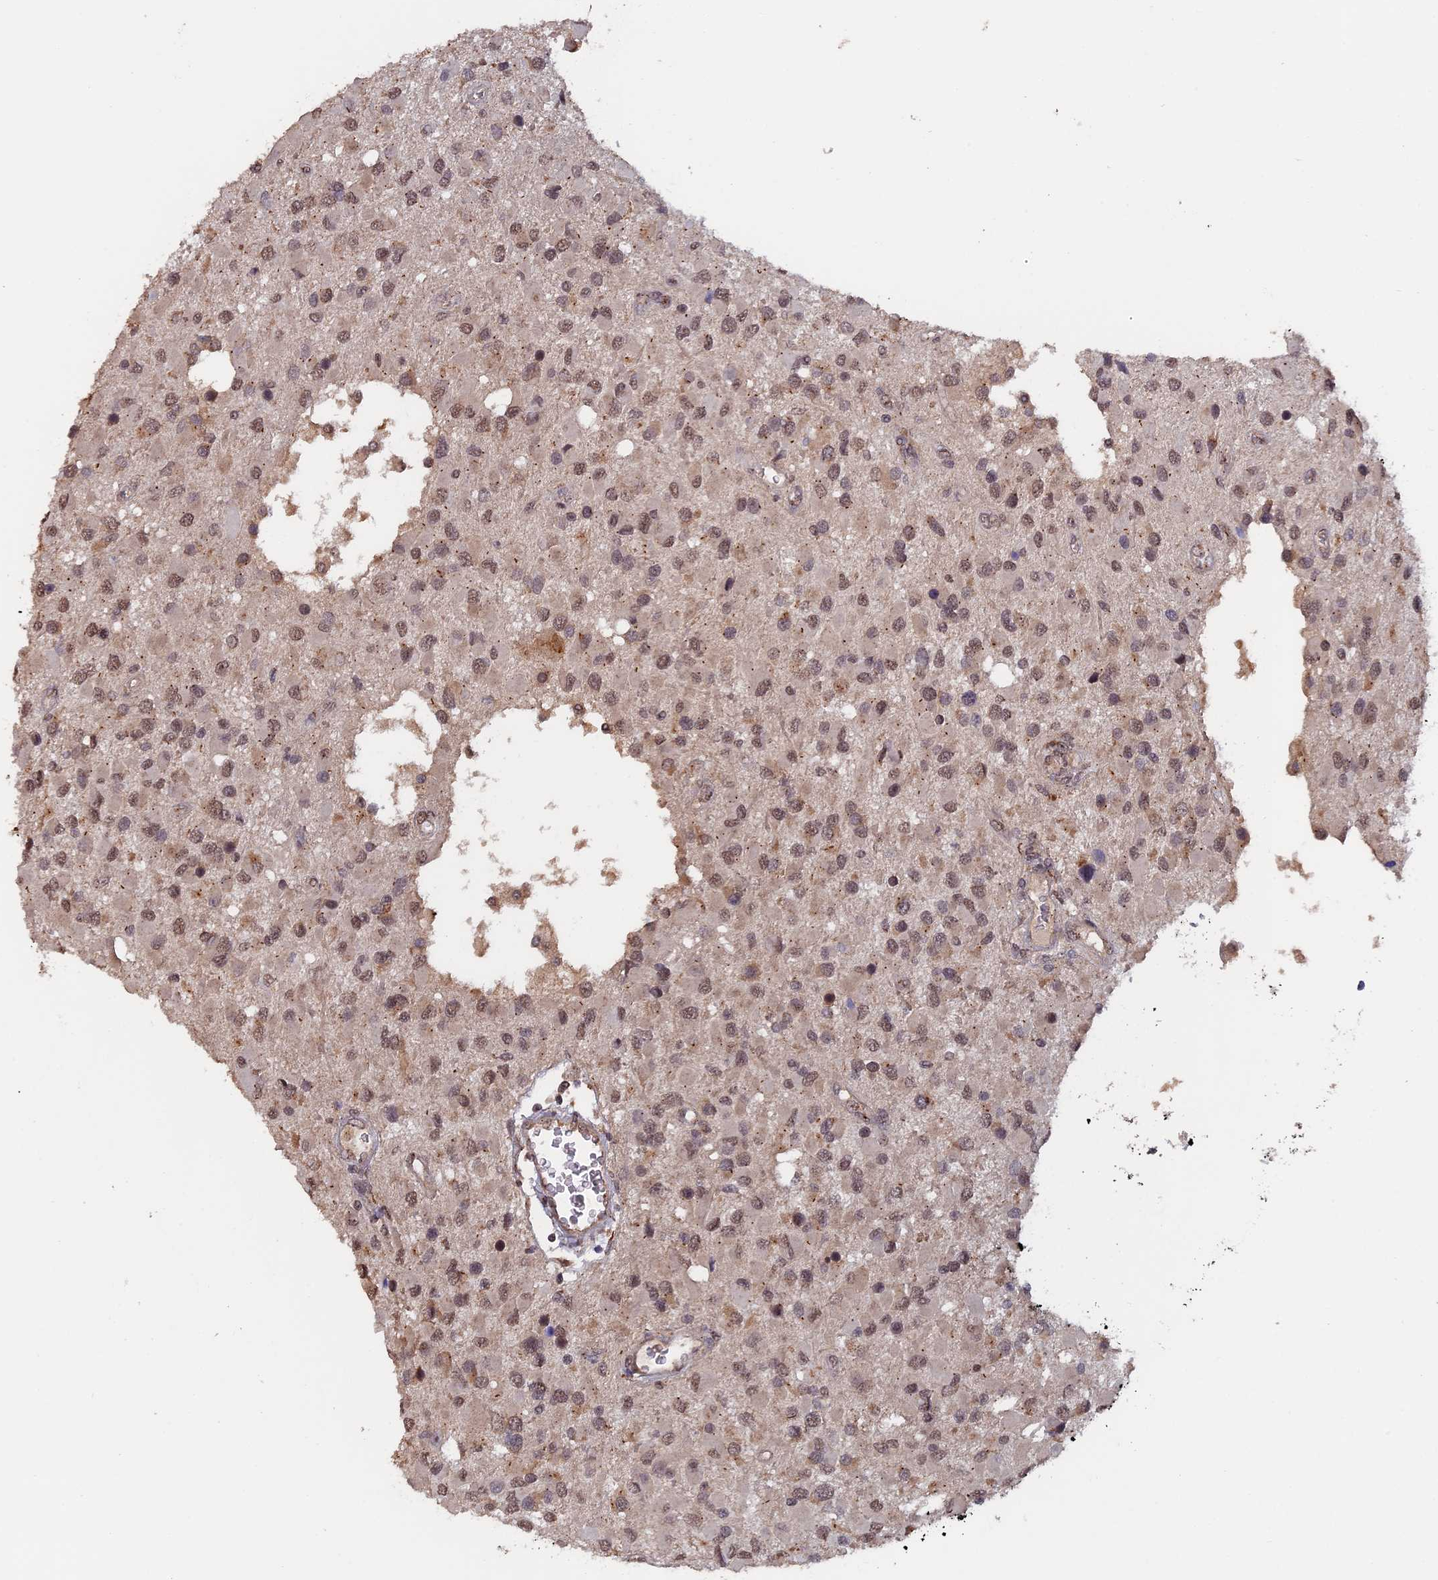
{"staining": {"intensity": "moderate", "quantity": ">75%", "location": "nuclear"}, "tissue": "glioma", "cell_type": "Tumor cells", "image_type": "cancer", "snomed": [{"axis": "morphology", "description": "Glioma, malignant, High grade"}, {"axis": "topography", "description": "Brain"}], "caption": "Human malignant high-grade glioma stained with a brown dye exhibits moderate nuclear positive staining in approximately >75% of tumor cells.", "gene": "PIGQ", "patient": {"sex": "male", "age": 53}}